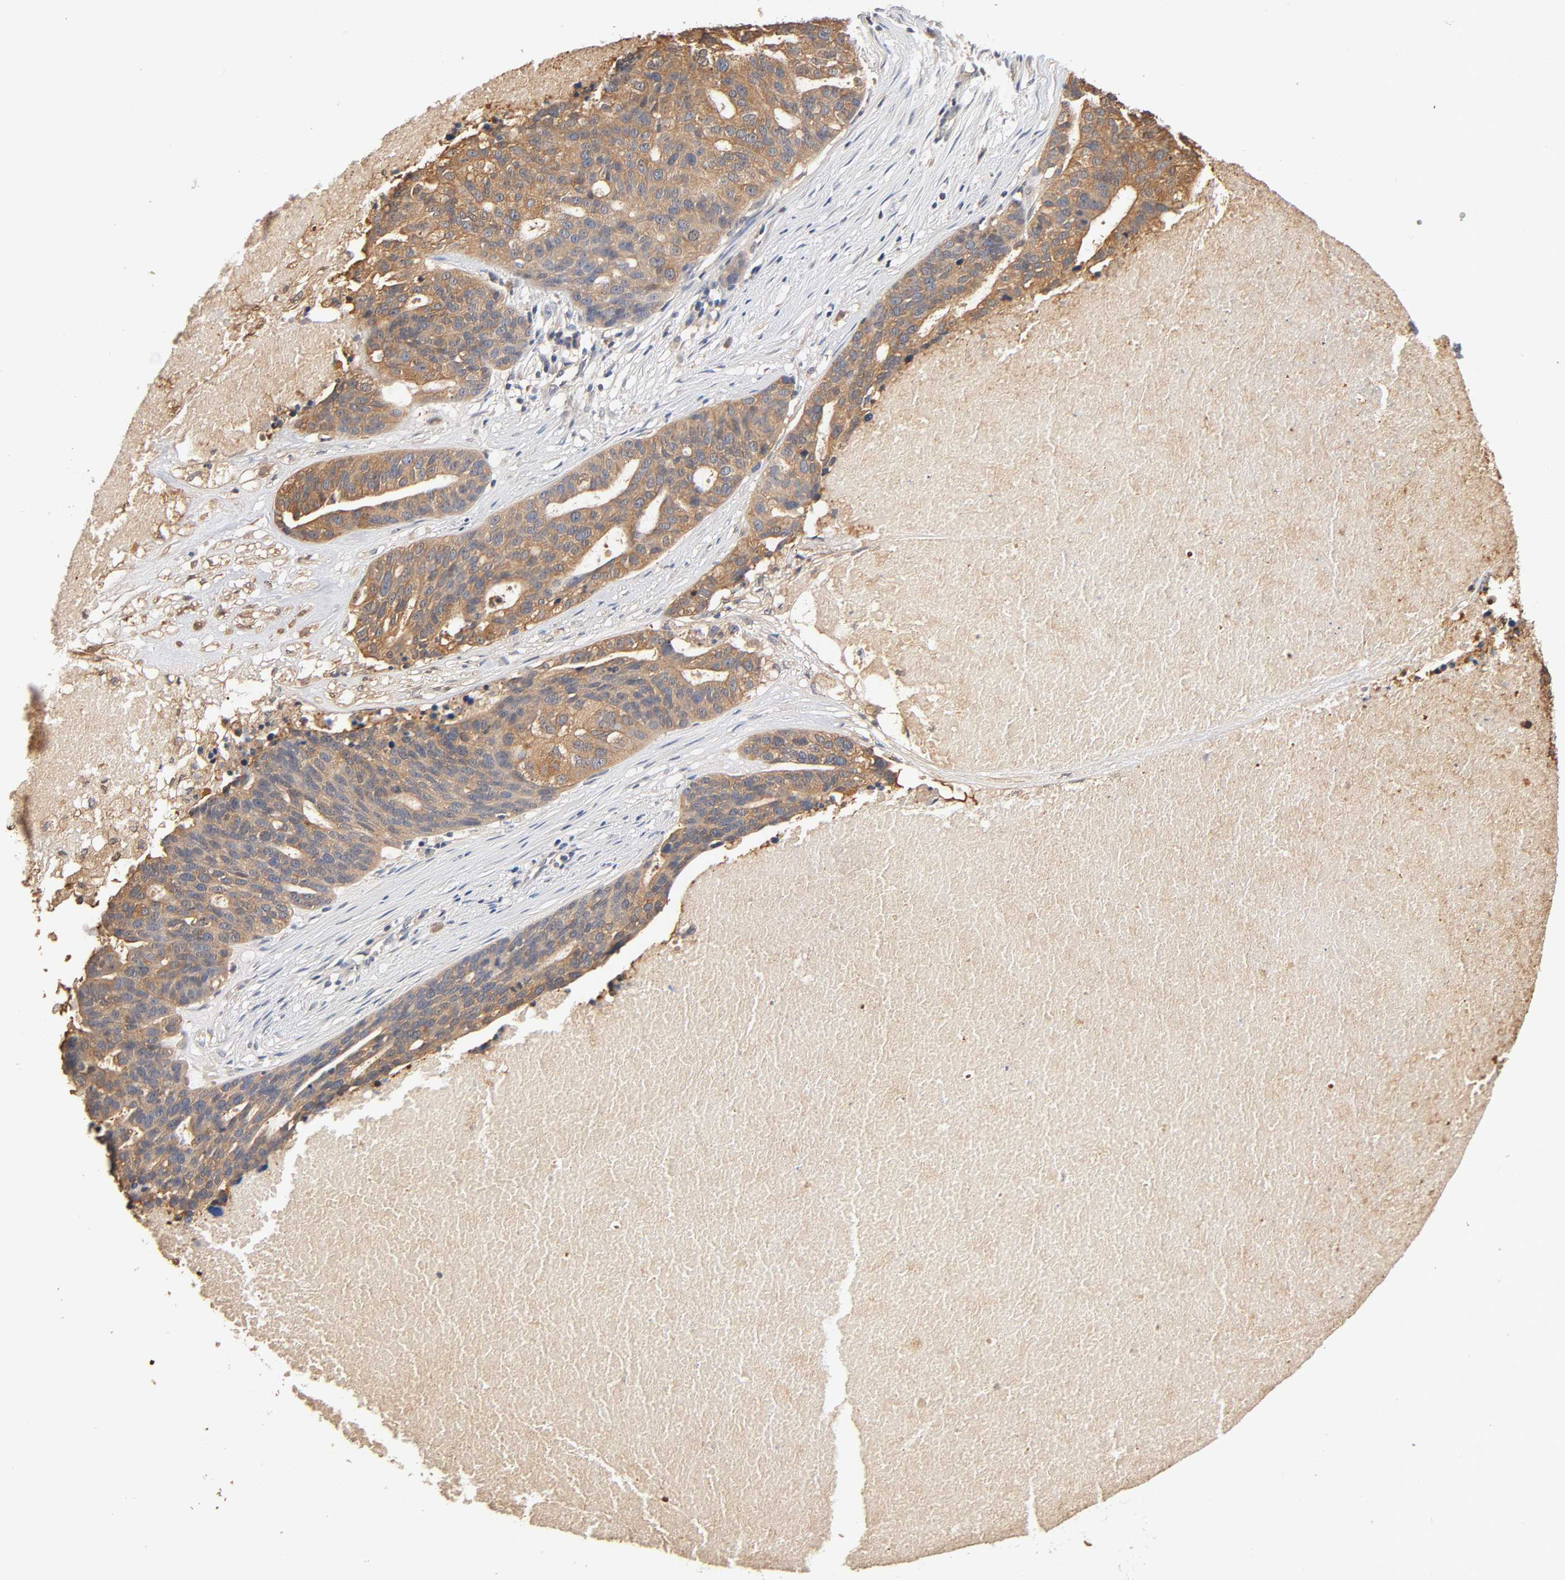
{"staining": {"intensity": "moderate", "quantity": ">75%", "location": "cytoplasmic/membranous"}, "tissue": "ovarian cancer", "cell_type": "Tumor cells", "image_type": "cancer", "snomed": [{"axis": "morphology", "description": "Cystadenocarcinoma, serous, NOS"}, {"axis": "topography", "description": "Ovary"}], "caption": "Human ovarian cancer stained with a protein marker exhibits moderate staining in tumor cells.", "gene": "ALDOA", "patient": {"sex": "female", "age": 59}}